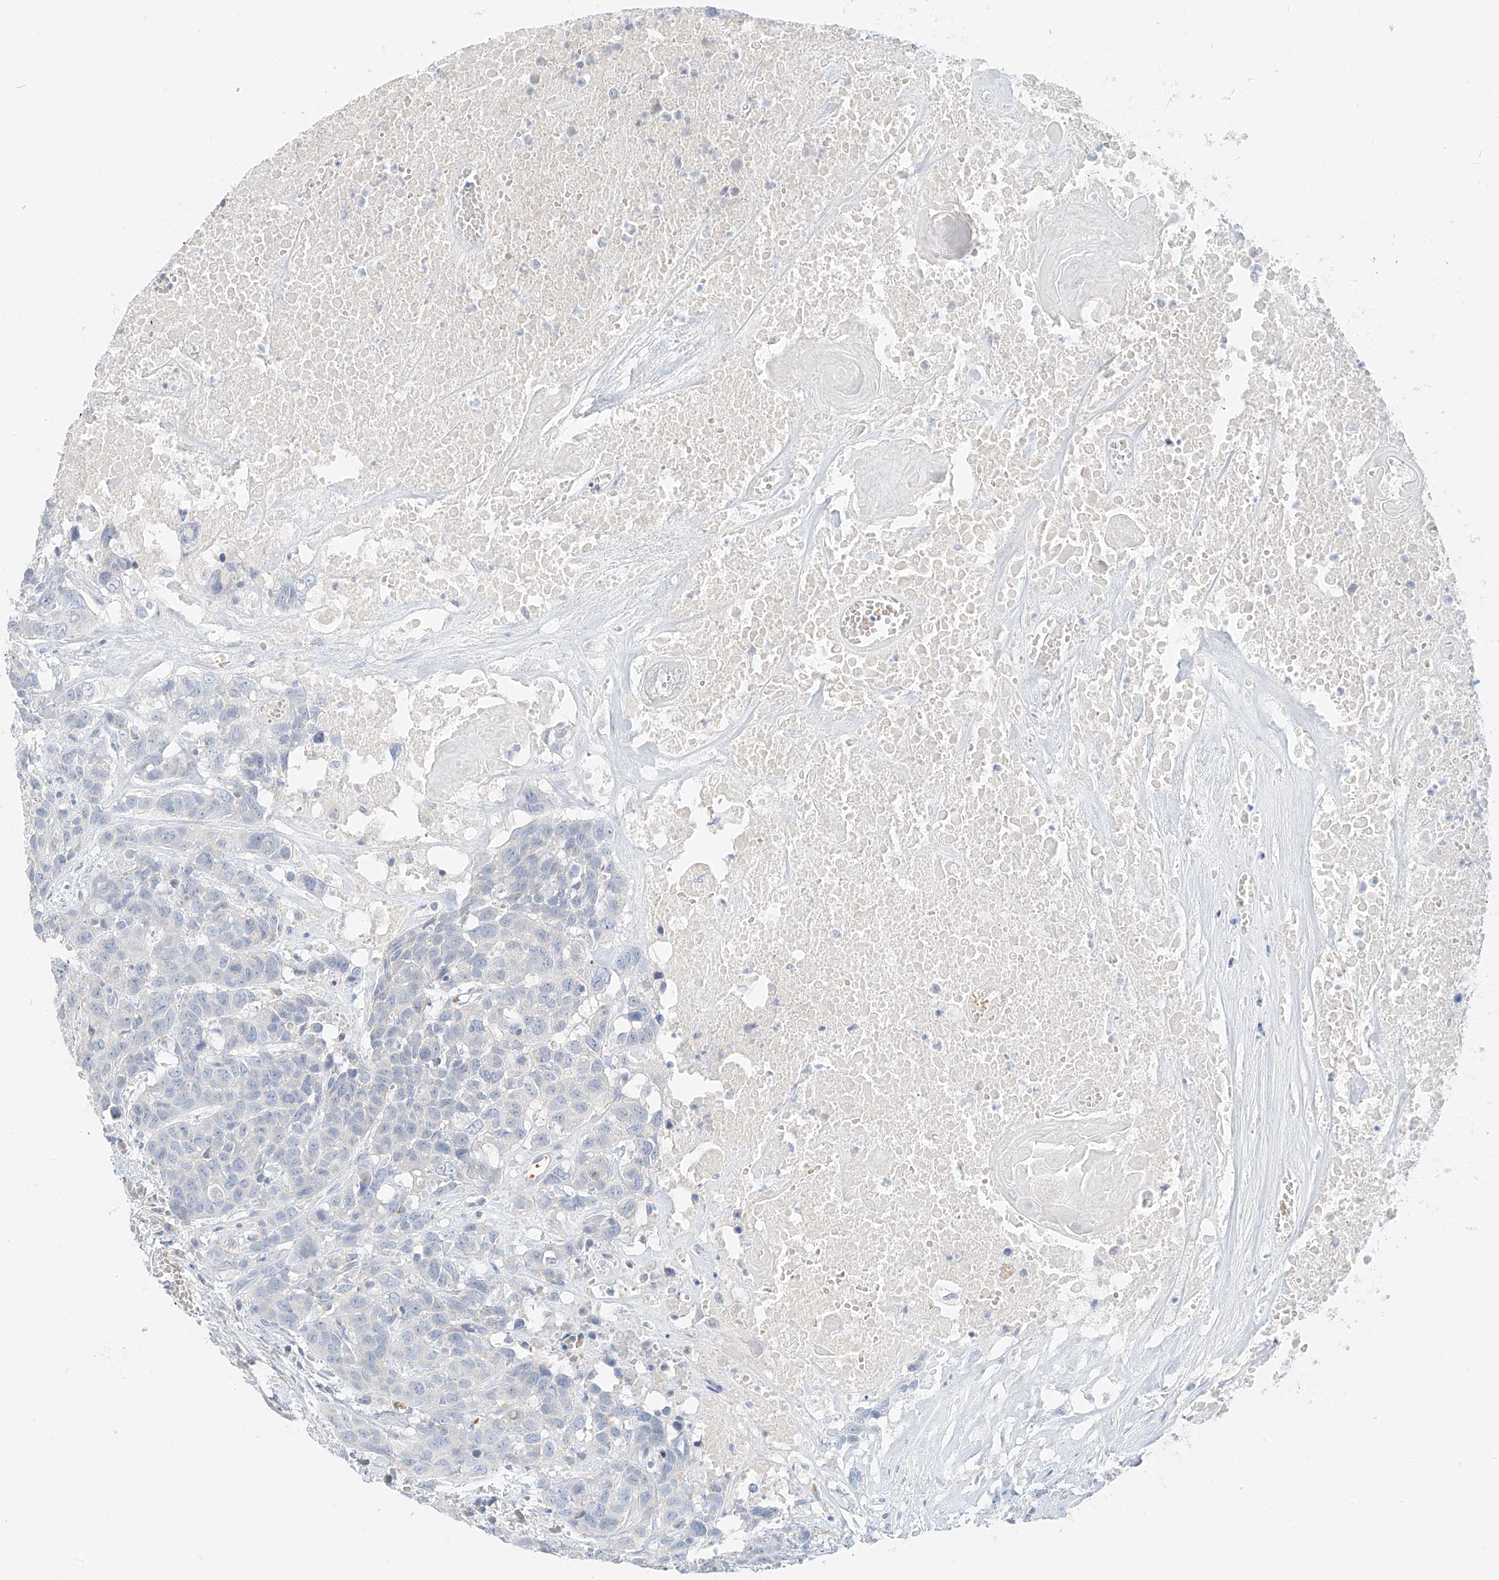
{"staining": {"intensity": "negative", "quantity": "none", "location": "none"}, "tissue": "head and neck cancer", "cell_type": "Tumor cells", "image_type": "cancer", "snomed": [{"axis": "morphology", "description": "Squamous cell carcinoma, NOS"}, {"axis": "topography", "description": "Head-Neck"}], "caption": "Head and neck cancer (squamous cell carcinoma) stained for a protein using immunohistochemistry demonstrates no staining tumor cells.", "gene": "PGC", "patient": {"sex": "male", "age": 66}}